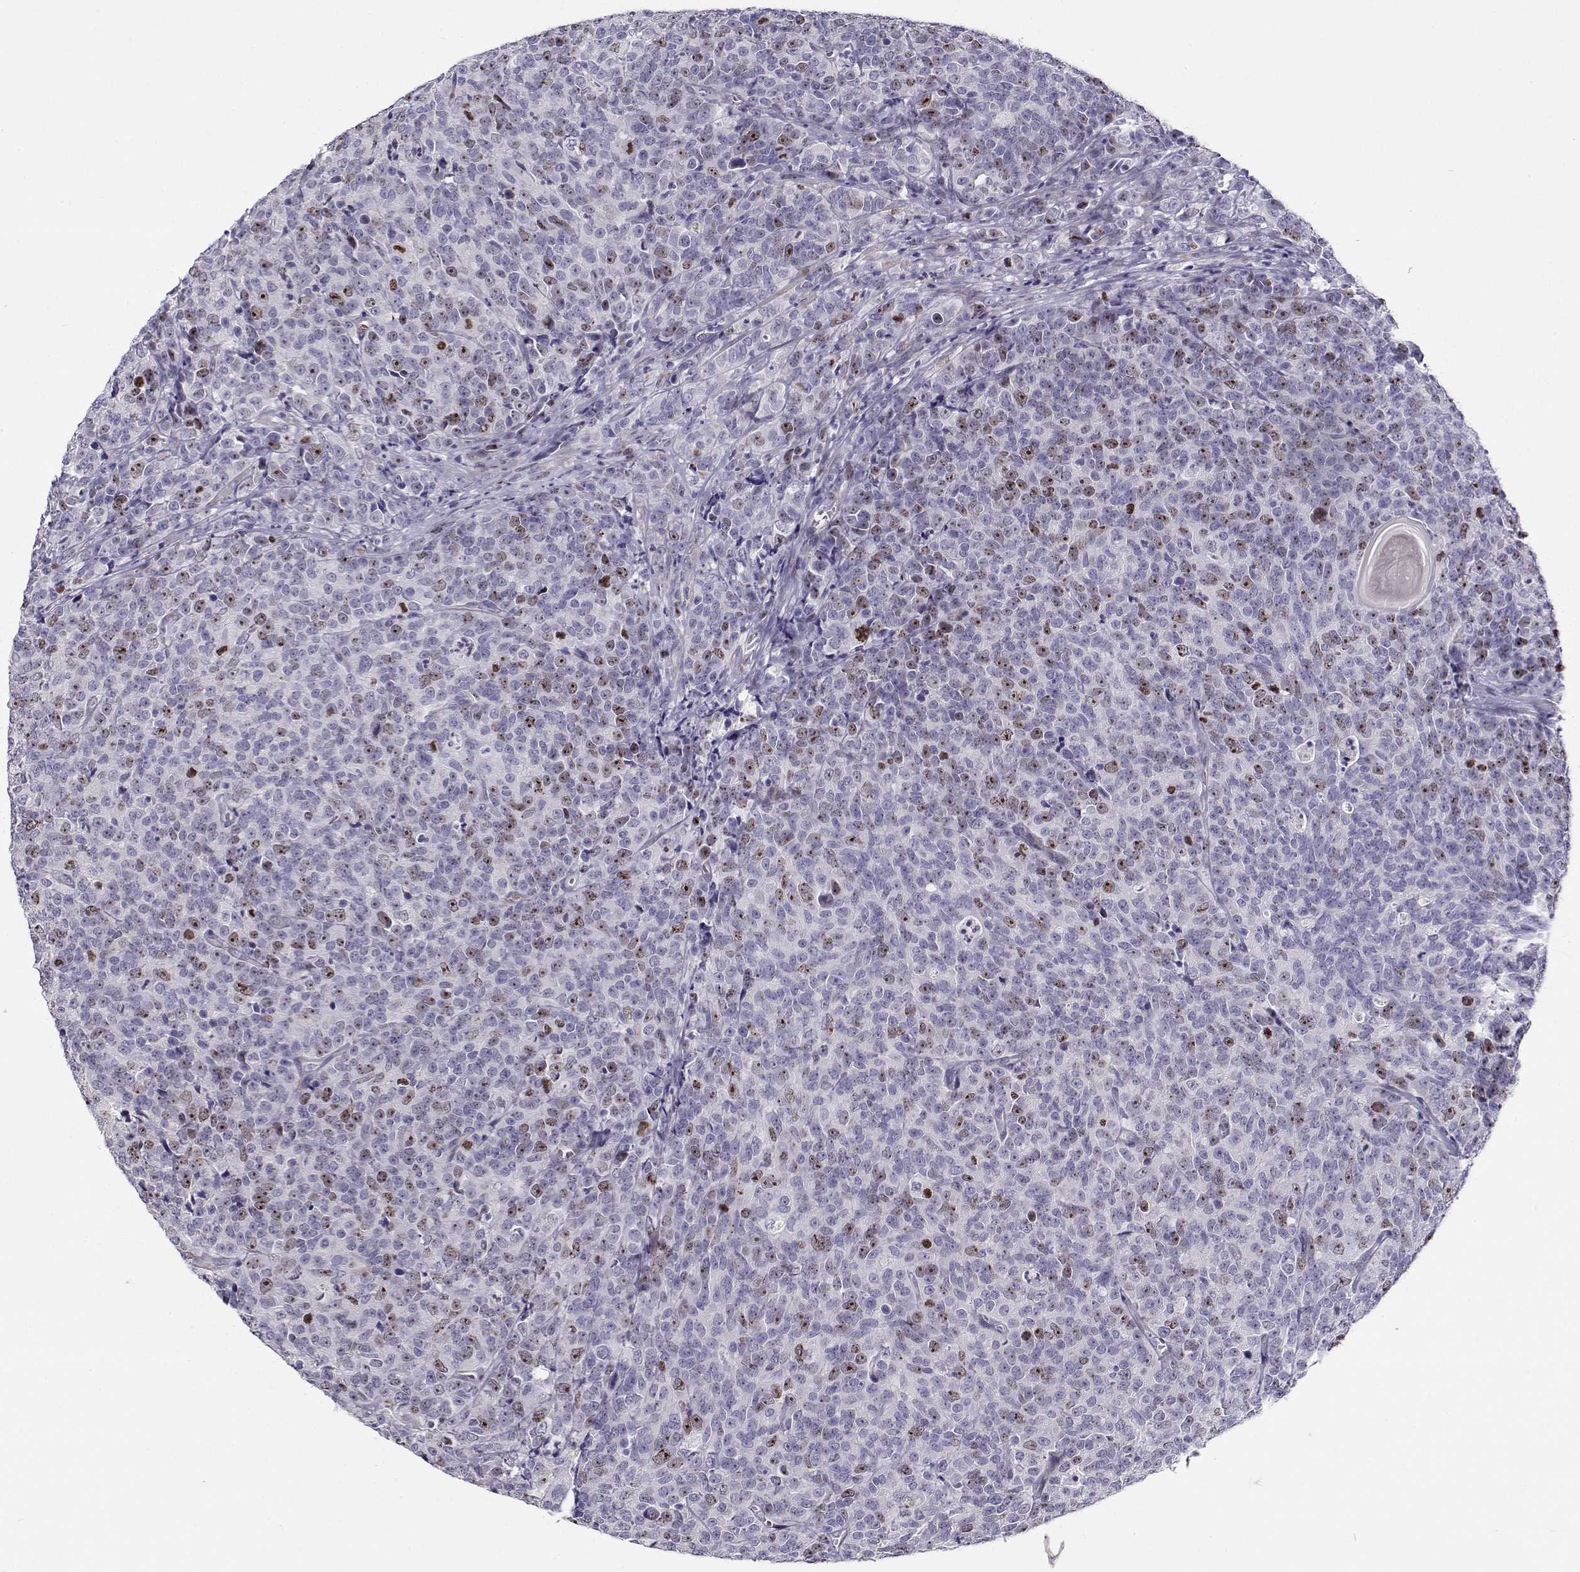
{"staining": {"intensity": "moderate", "quantity": "<25%", "location": "nuclear"}, "tissue": "prostate cancer", "cell_type": "Tumor cells", "image_type": "cancer", "snomed": [{"axis": "morphology", "description": "Adenocarcinoma, NOS"}, {"axis": "topography", "description": "Prostate"}], "caption": "Protein analysis of adenocarcinoma (prostate) tissue shows moderate nuclear staining in approximately <25% of tumor cells.", "gene": "NPW", "patient": {"sex": "male", "age": 67}}